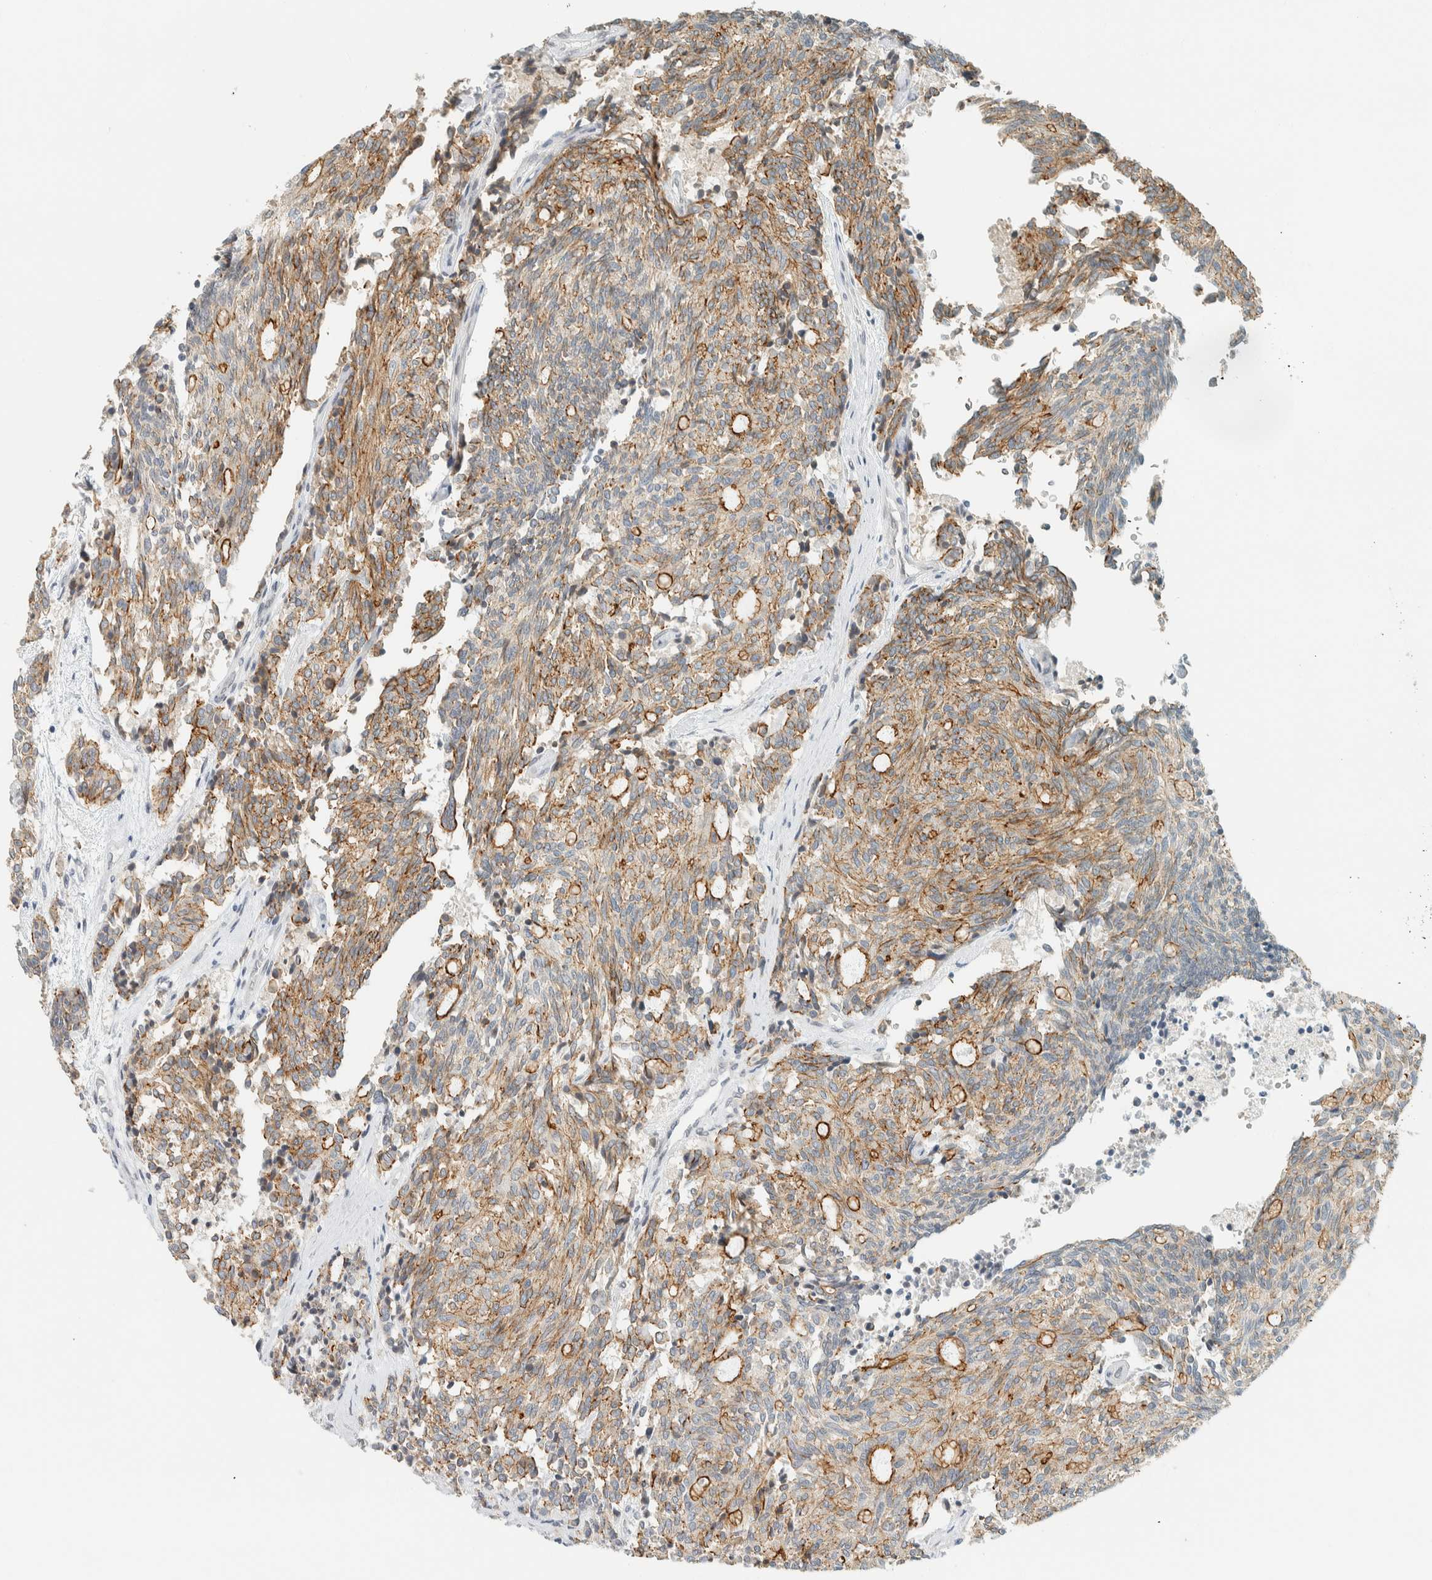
{"staining": {"intensity": "moderate", "quantity": "25%-75%", "location": "cytoplasmic/membranous"}, "tissue": "carcinoid", "cell_type": "Tumor cells", "image_type": "cancer", "snomed": [{"axis": "morphology", "description": "Carcinoid, malignant, NOS"}, {"axis": "topography", "description": "Pancreas"}], "caption": "An image of carcinoid (malignant) stained for a protein exhibits moderate cytoplasmic/membranous brown staining in tumor cells.", "gene": "C1QTNF12", "patient": {"sex": "female", "age": 54}}